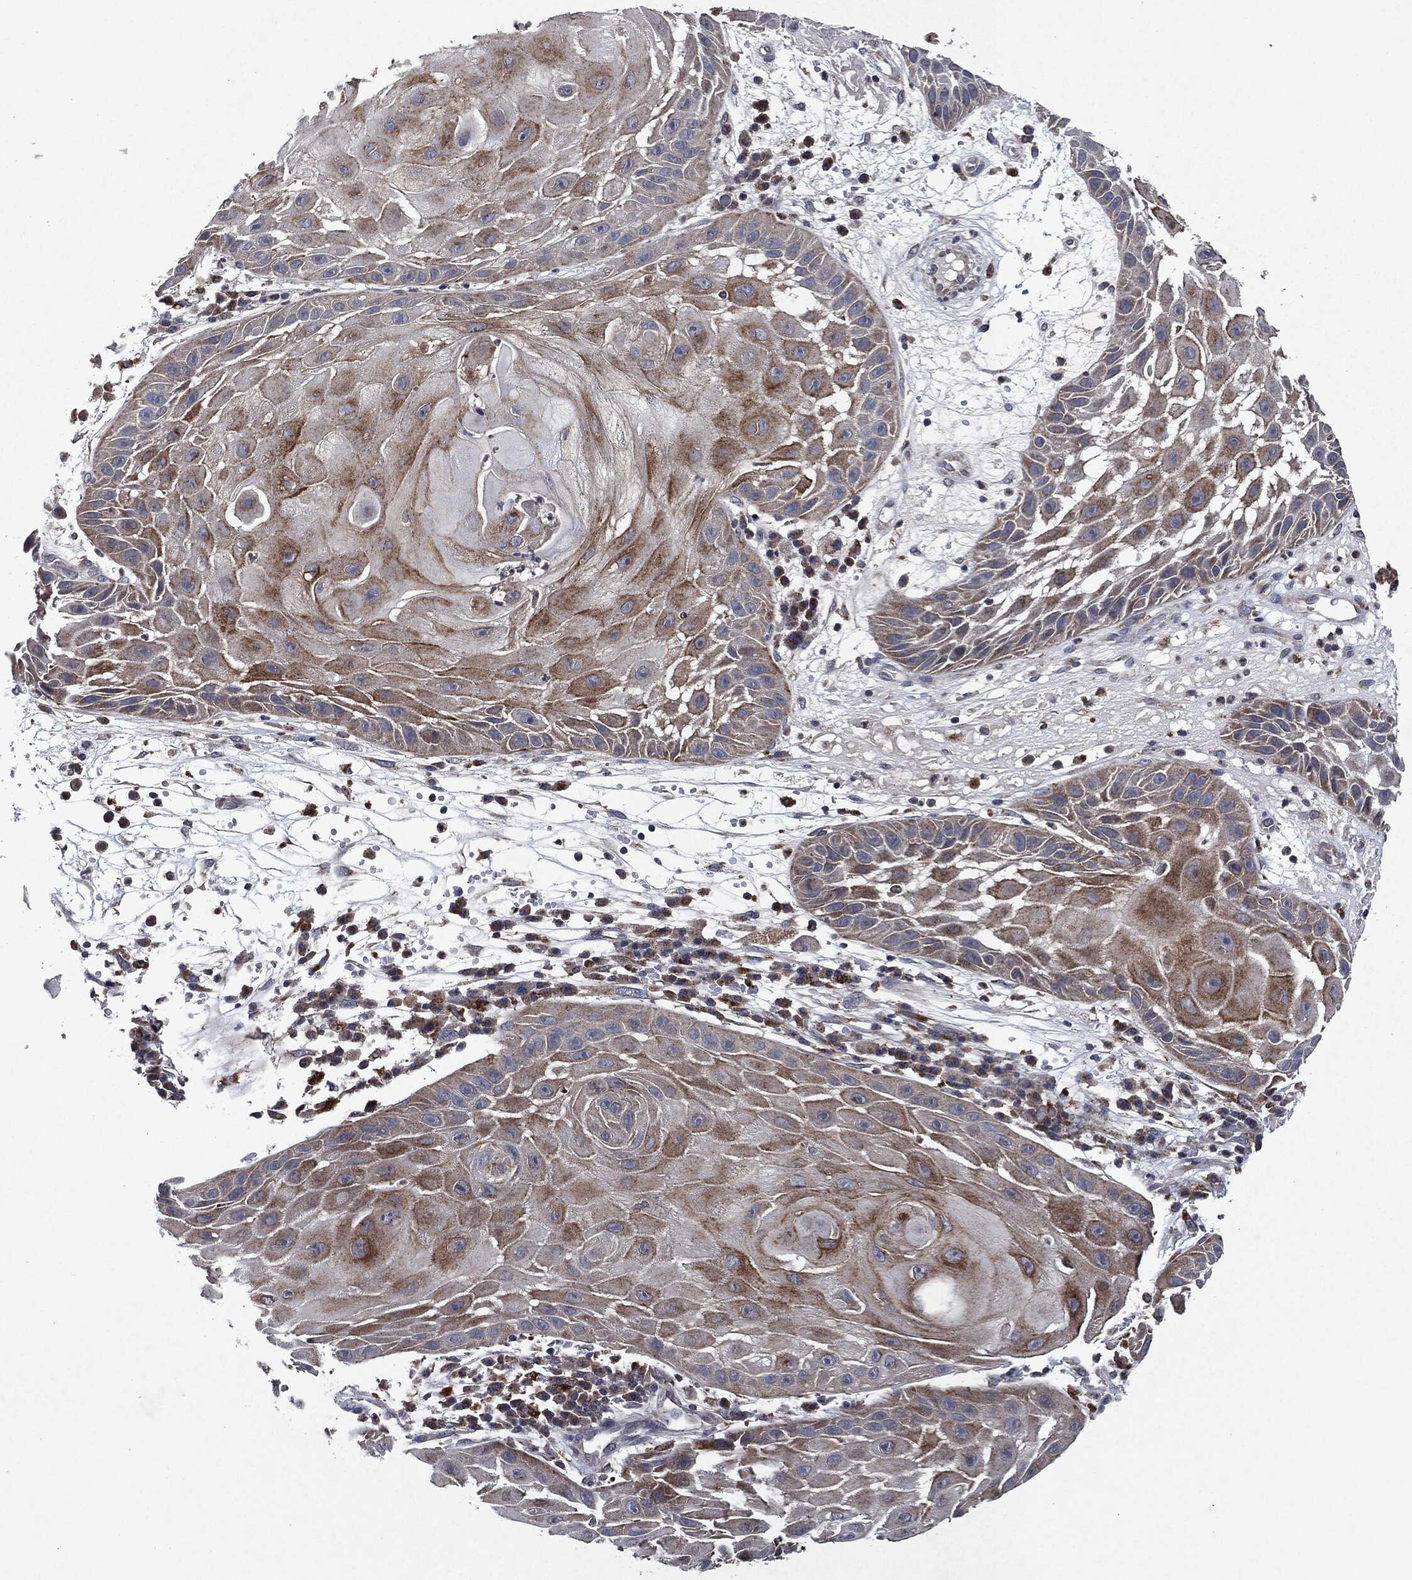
{"staining": {"intensity": "moderate", "quantity": "25%-75%", "location": "cytoplasmic/membranous"}, "tissue": "skin cancer", "cell_type": "Tumor cells", "image_type": "cancer", "snomed": [{"axis": "morphology", "description": "Normal tissue, NOS"}, {"axis": "morphology", "description": "Squamous cell carcinoma, NOS"}, {"axis": "topography", "description": "Skin"}], "caption": "Brown immunohistochemical staining in skin squamous cell carcinoma demonstrates moderate cytoplasmic/membranous staining in approximately 25%-75% of tumor cells.", "gene": "SLC31A2", "patient": {"sex": "male", "age": 79}}